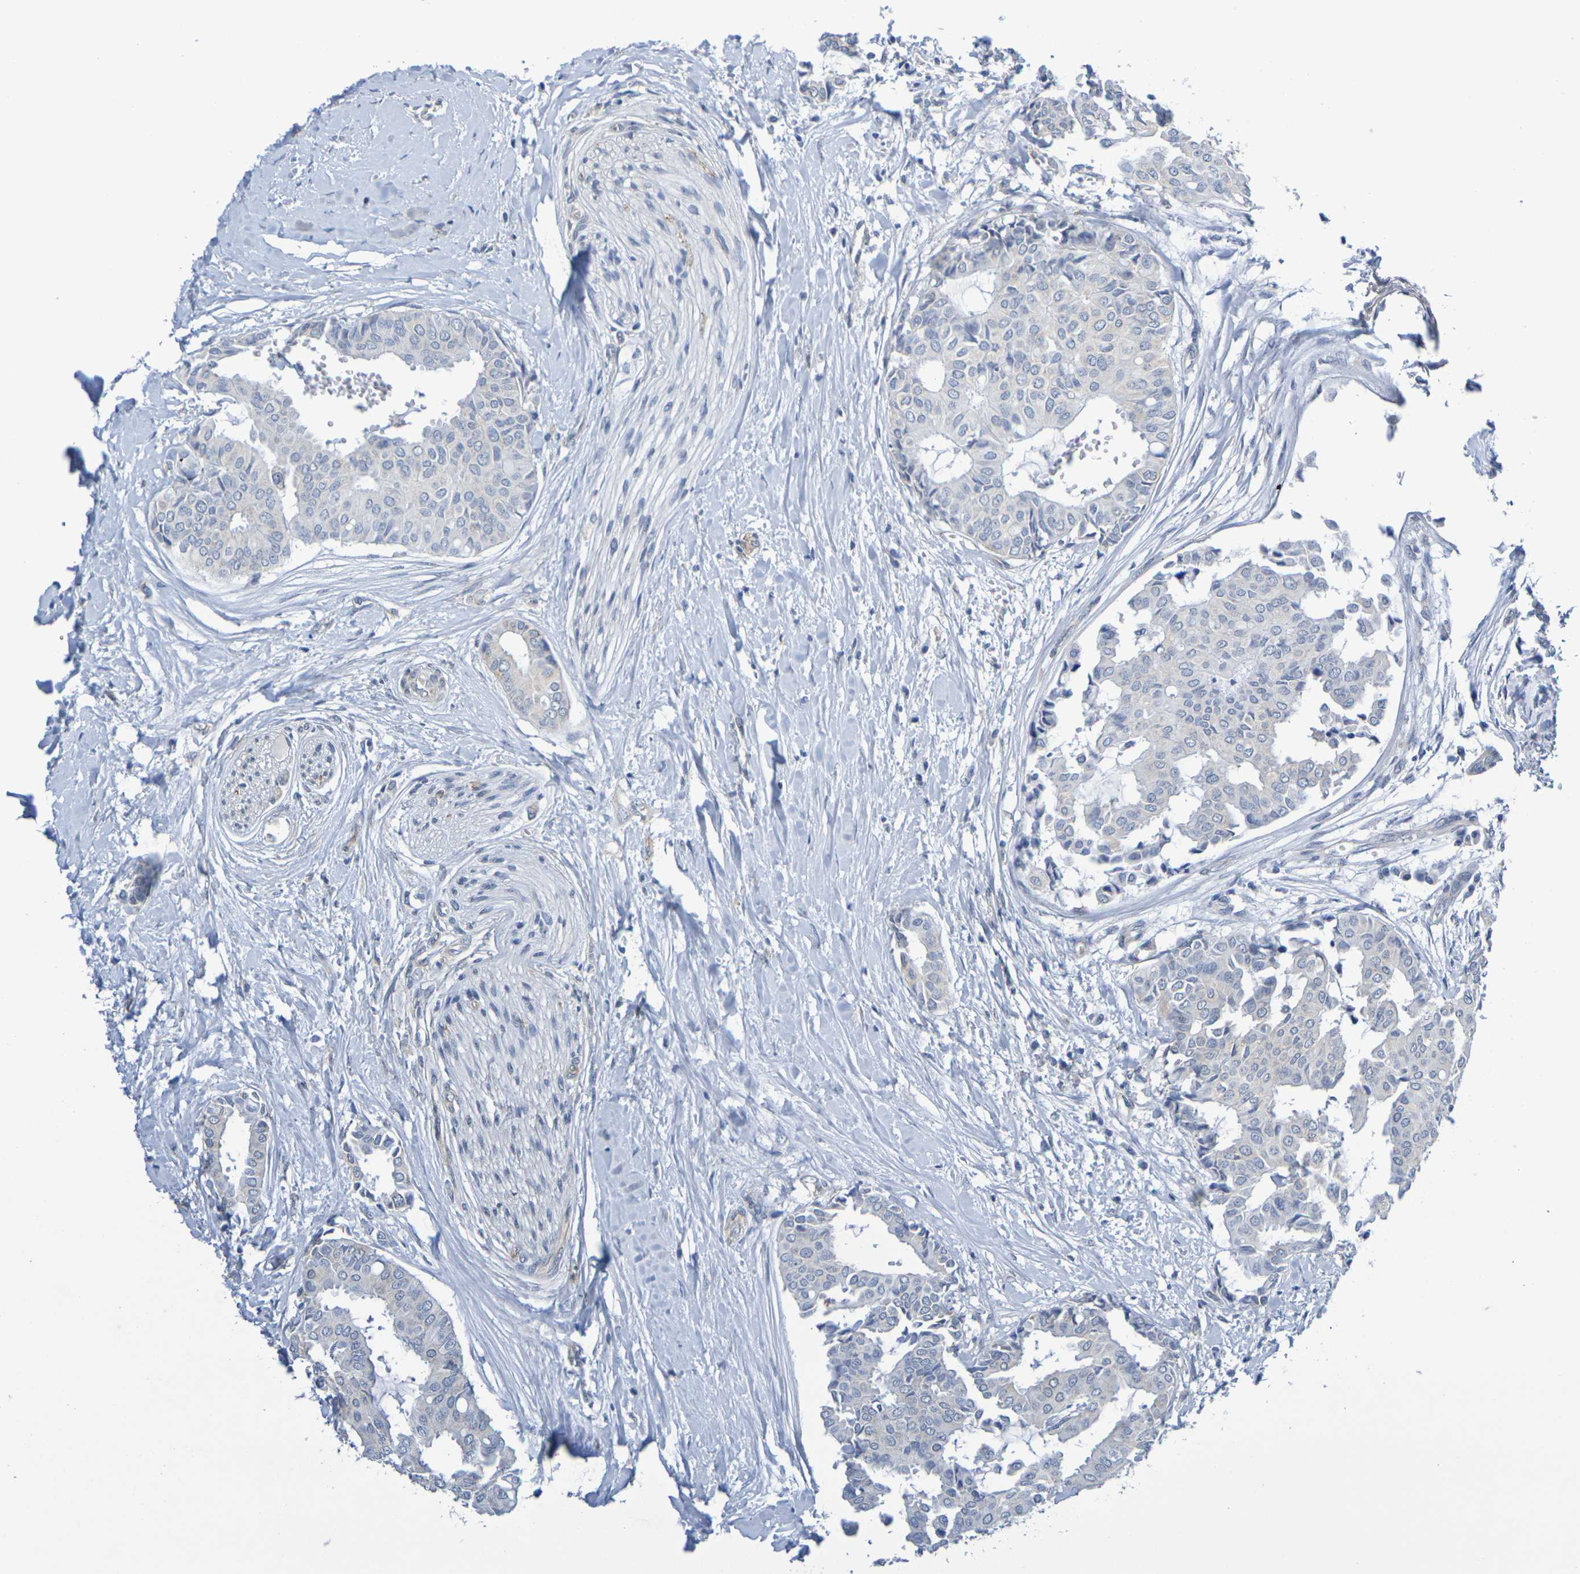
{"staining": {"intensity": "negative", "quantity": "none", "location": "none"}, "tissue": "head and neck cancer", "cell_type": "Tumor cells", "image_type": "cancer", "snomed": [{"axis": "morphology", "description": "Adenocarcinoma, NOS"}, {"axis": "topography", "description": "Salivary gland"}, {"axis": "topography", "description": "Head-Neck"}], "caption": "This histopathology image is of head and neck adenocarcinoma stained with IHC to label a protein in brown with the nuclei are counter-stained blue. There is no expression in tumor cells.", "gene": "CHRNB1", "patient": {"sex": "female", "age": 59}}